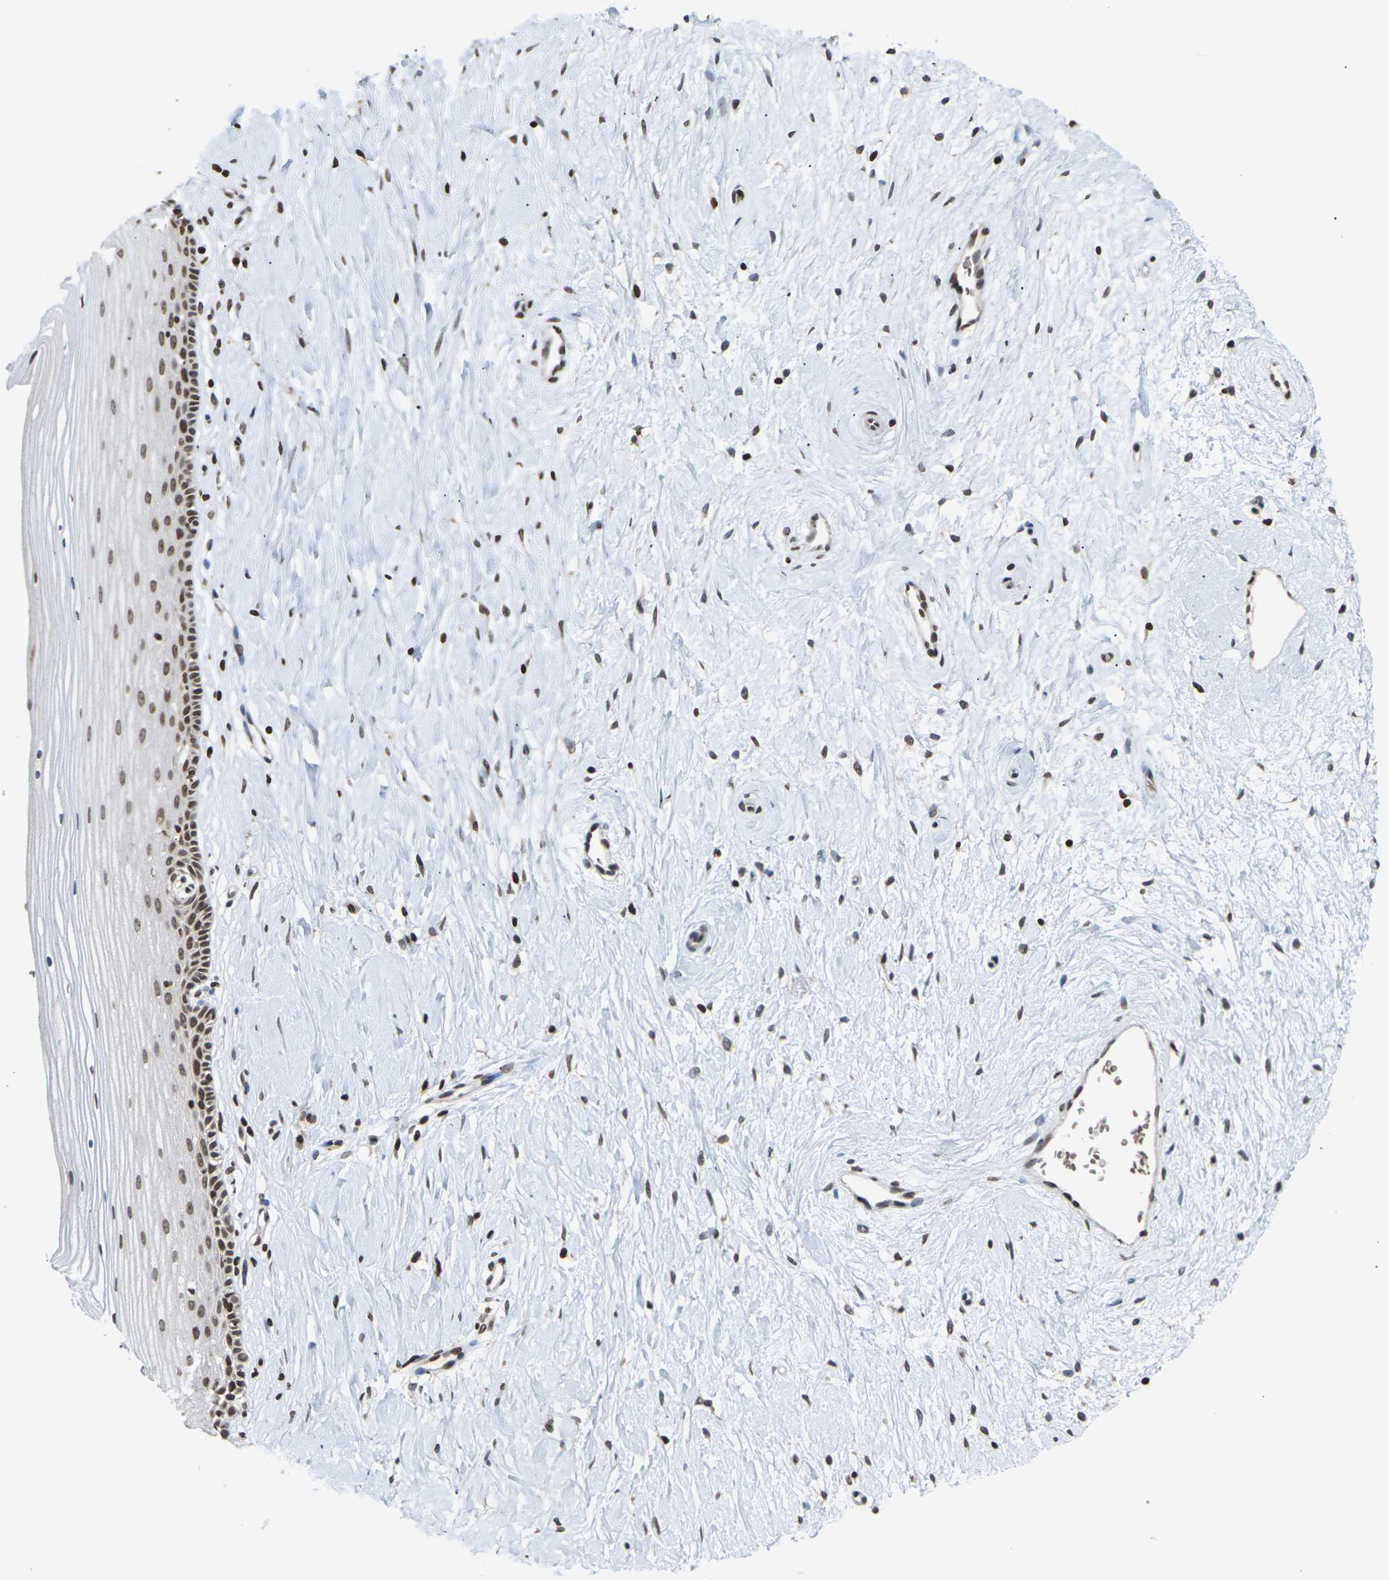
{"staining": {"intensity": "moderate", "quantity": ">75%", "location": "nuclear"}, "tissue": "cervix", "cell_type": "Glandular cells", "image_type": "normal", "snomed": [{"axis": "morphology", "description": "Normal tissue, NOS"}, {"axis": "topography", "description": "Cervix"}], "caption": "Protein positivity by immunohistochemistry (IHC) demonstrates moderate nuclear expression in about >75% of glandular cells in normal cervix.", "gene": "ETV5", "patient": {"sex": "female", "age": 39}}